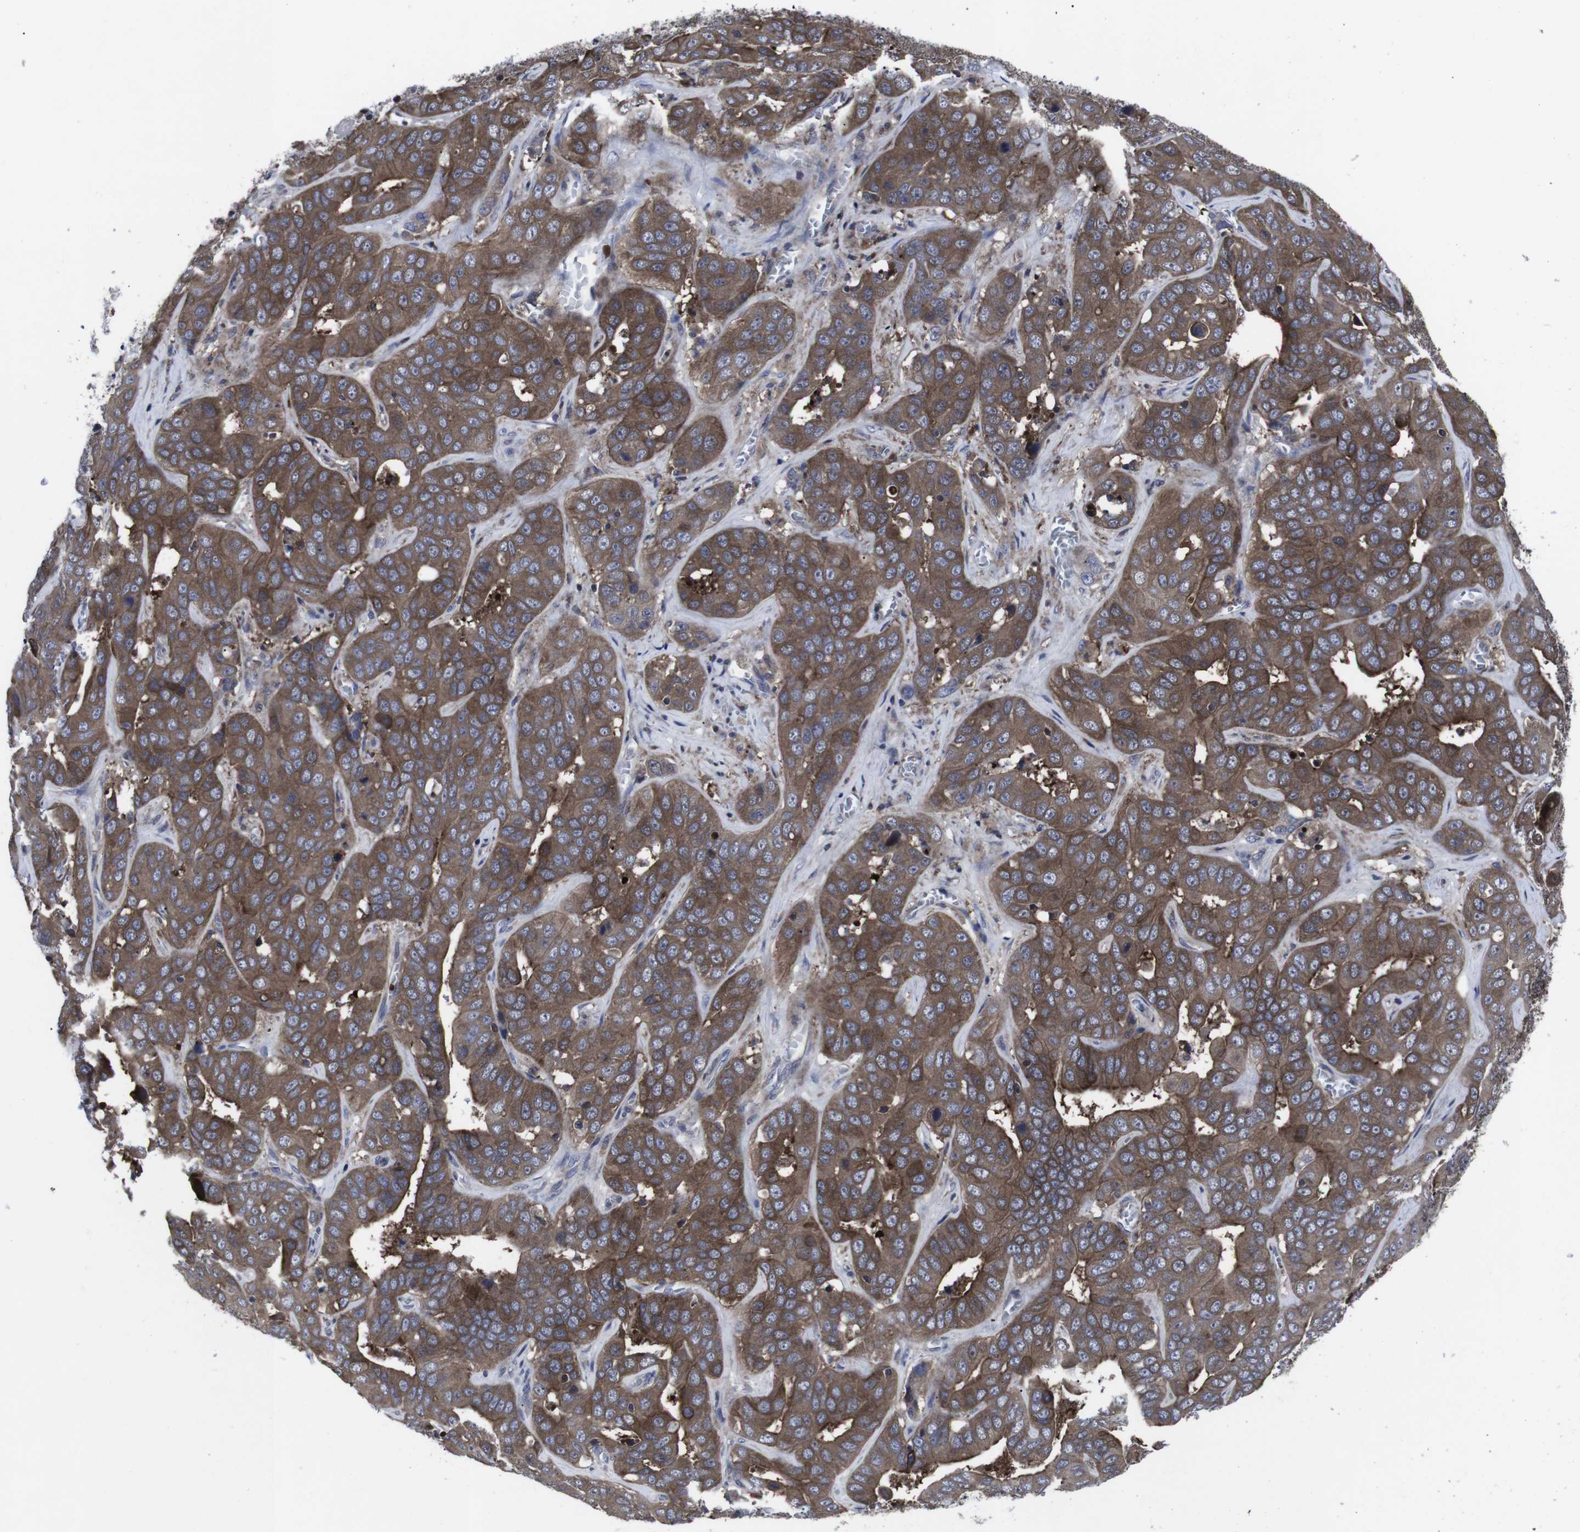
{"staining": {"intensity": "moderate", "quantity": ">75%", "location": "cytoplasmic/membranous"}, "tissue": "liver cancer", "cell_type": "Tumor cells", "image_type": "cancer", "snomed": [{"axis": "morphology", "description": "Cholangiocarcinoma"}, {"axis": "topography", "description": "Liver"}], "caption": "Immunohistochemical staining of human cholangiocarcinoma (liver) reveals medium levels of moderate cytoplasmic/membranous protein expression in approximately >75% of tumor cells. (DAB IHC, brown staining for protein, blue staining for nuclei).", "gene": "HPRT1", "patient": {"sex": "female", "age": 52}}